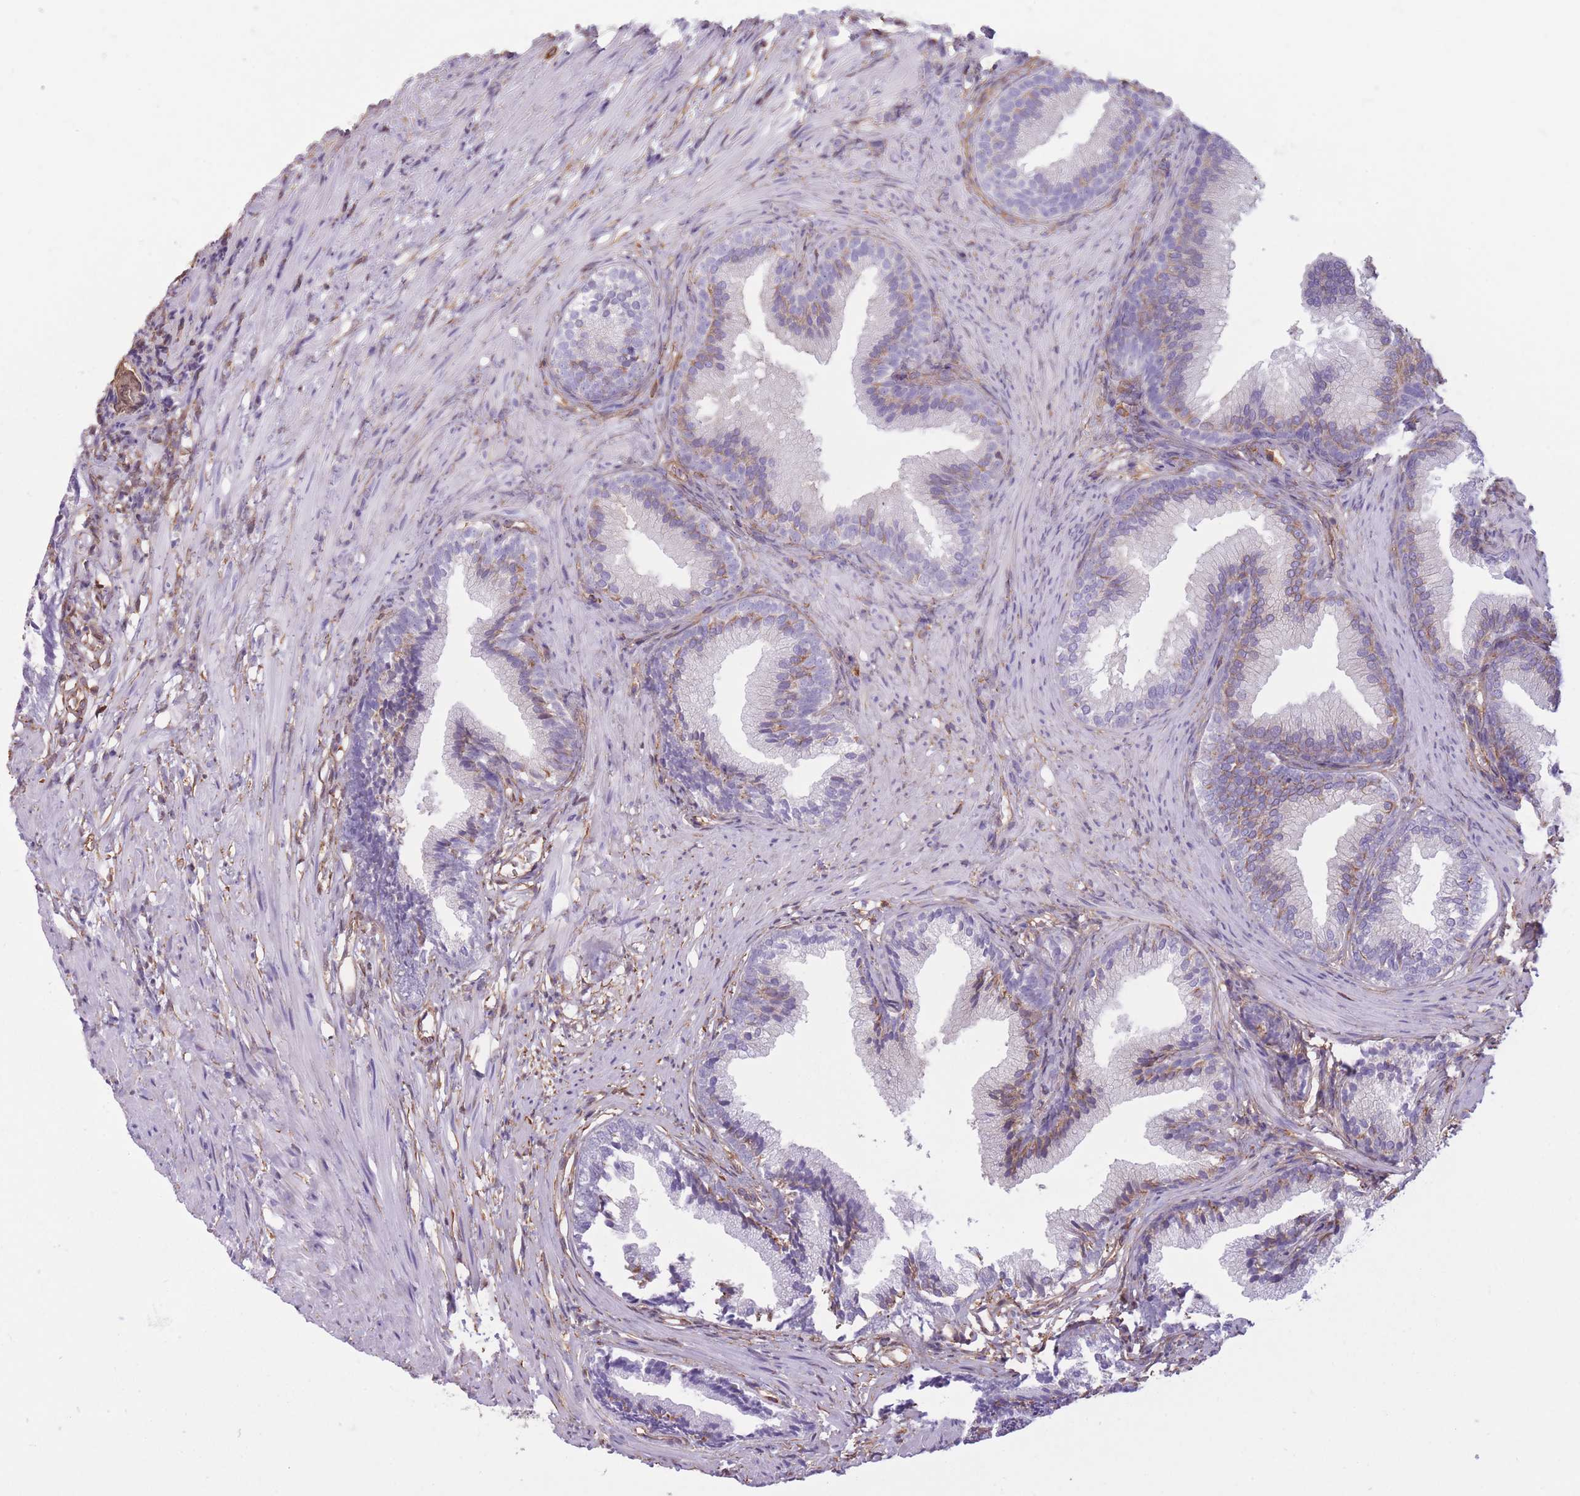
{"staining": {"intensity": "moderate", "quantity": "<25%", "location": "cytoplasmic/membranous"}, "tissue": "prostate", "cell_type": "Glandular cells", "image_type": "normal", "snomed": [{"axis": "morphology", "description": "Normal tissue, NOS"}, {"axis": "topography", "description": "Prostate"}], "caption": "Moderate cytoplasmic/membranous positivity for a protein is appreciated in about <25% of glandular cells of unremarkable prostate using IHC.", "gene": "ADD1", "patient": {"sex": "male", "age": 76}}